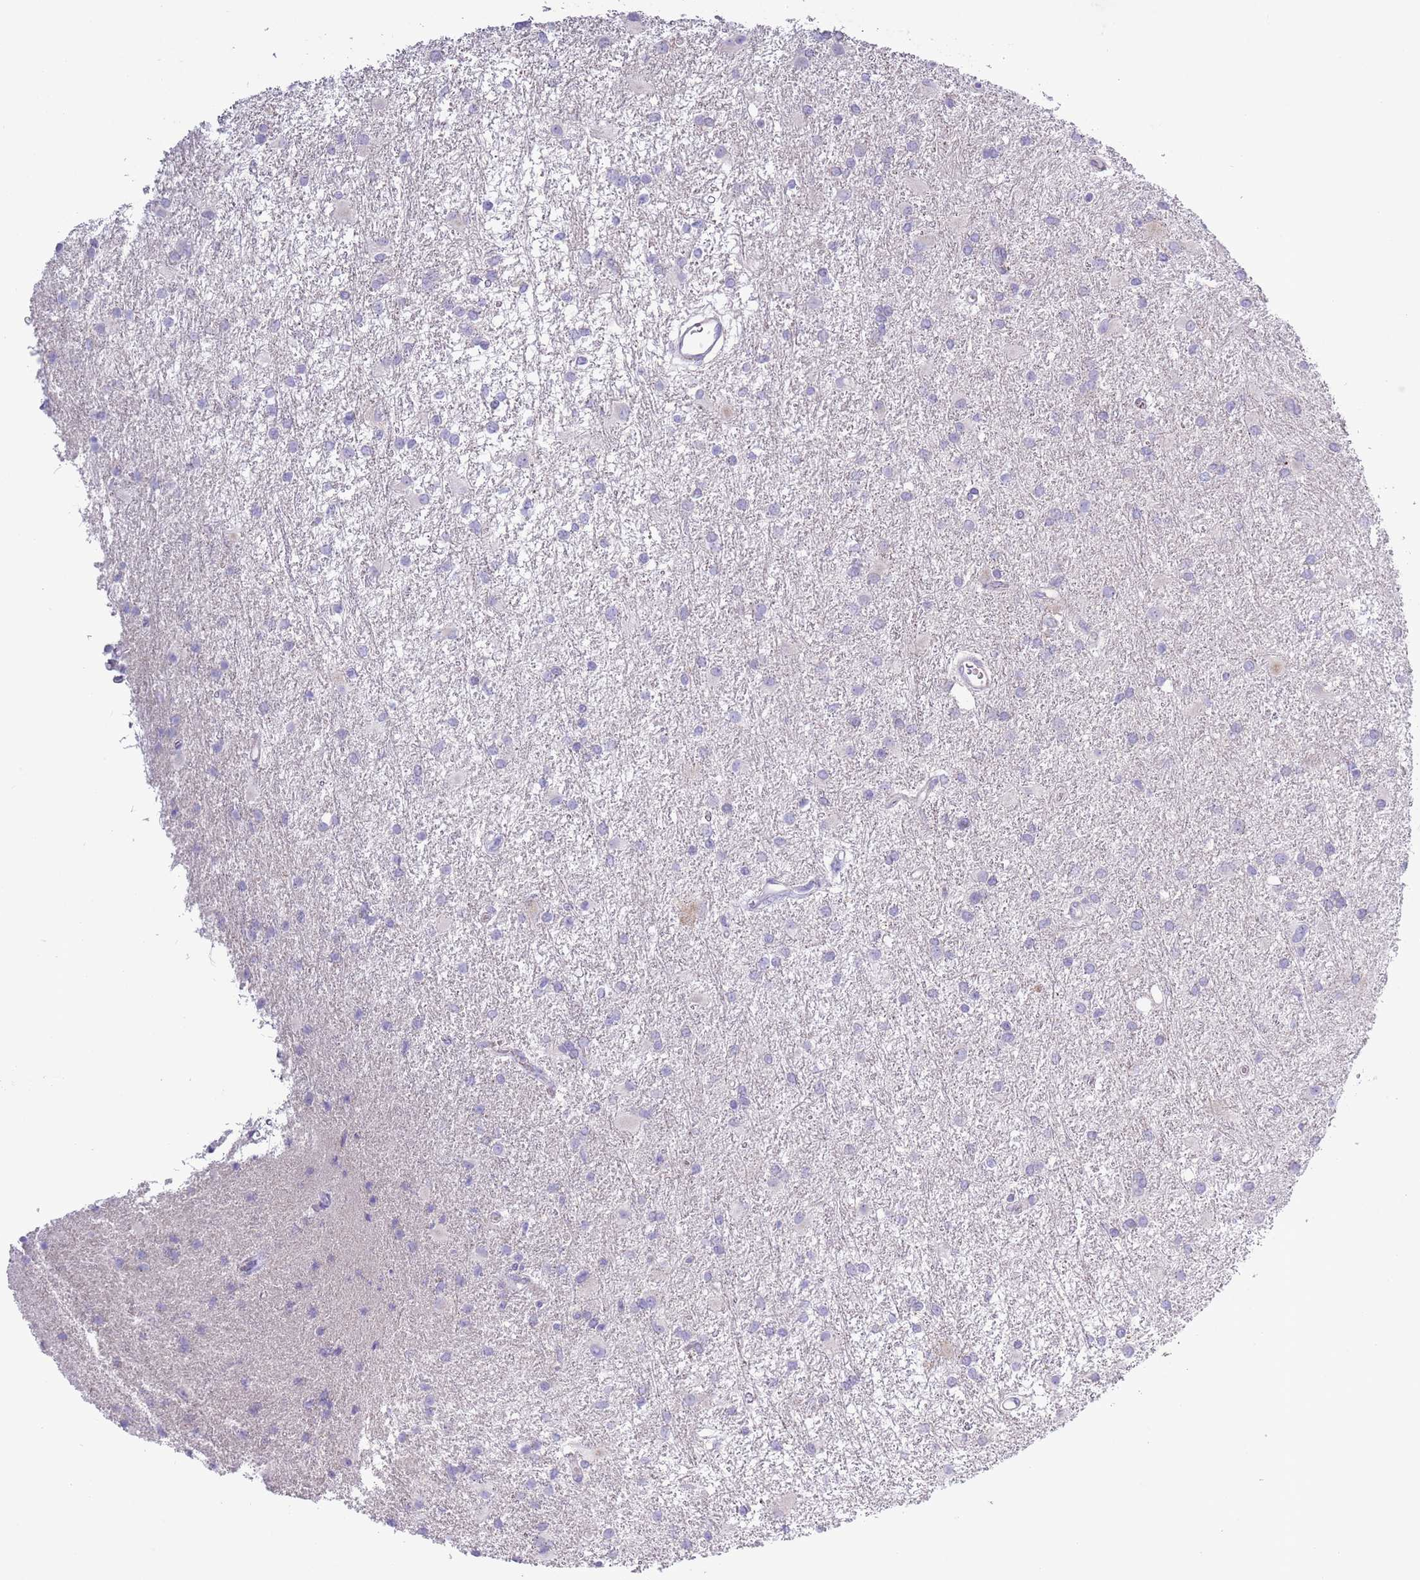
{"staining": {"intensity": "negative", "quantity": "none", "location": "none"}, "tissue": "glioma", "cell_type": "Tumor cells", "image_type": "cancer", "snomed": [{"axis": "morphology", "description": "Glioma, malignant, High grade"}, {"axis": "topography", "description": "Brain"}], "caption": "The photomicrograph reveals no significant staining in tumor cells of high-grade glioma (malignant).", "gene": "ATP6V1B1", "patient": {"sex": "female", "age": 50}}